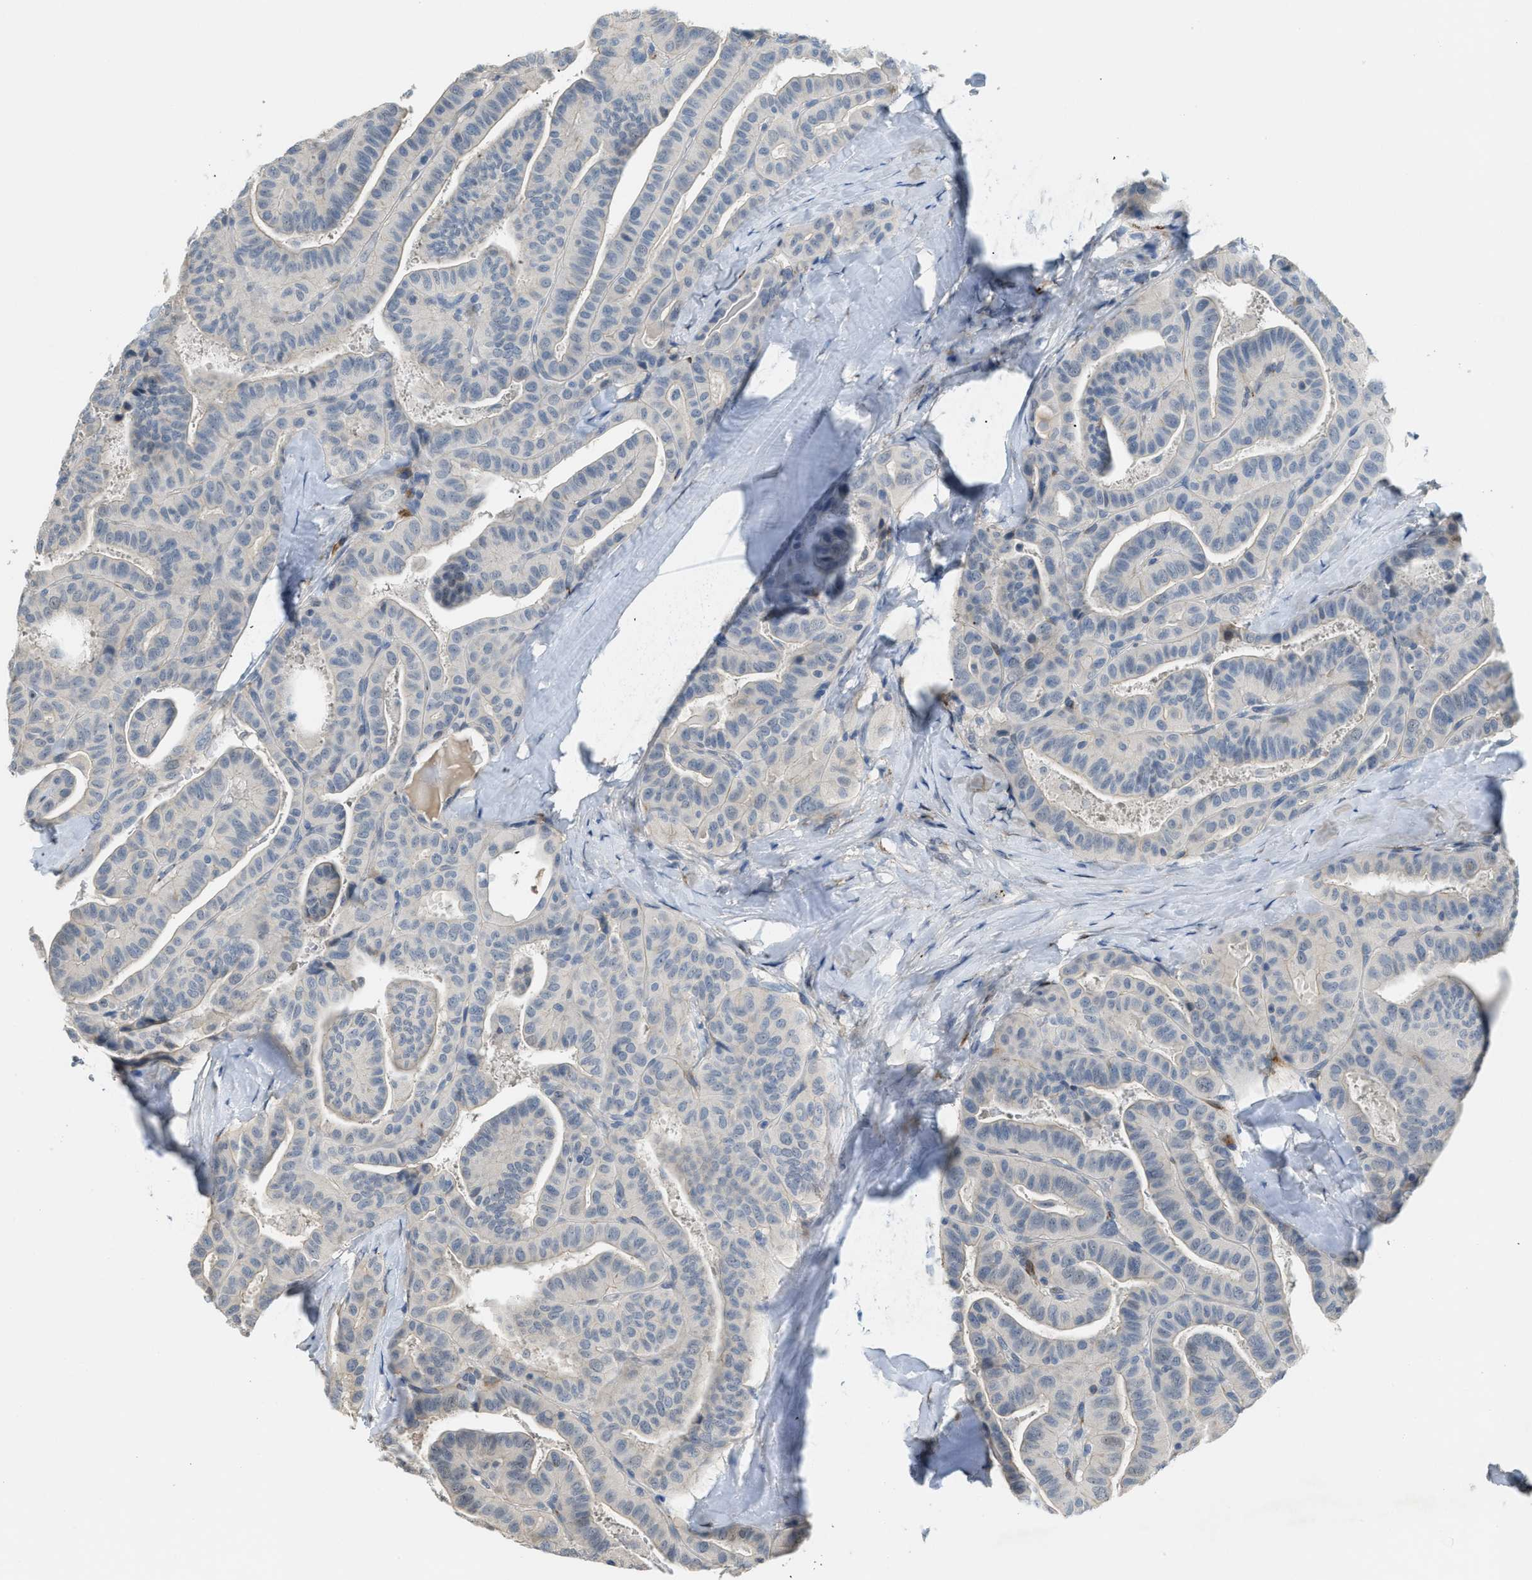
{"staining": {"intensity": "negative", "quantity": "none", "location": "none"}, "tissue": "thyroid cancer", "cell_type": "Tumor cells", "image_type": "cancer", "snomed": [{"axis": "morphology", "description": "Papillary adenocarcinoma, NOS"}, {"axis": "topography", "description": "Thyroid gland"}], "caption": "Tumor cells are negative for protein expression in human papillary adenocarcinoma (thyroid).", "gene": "TMEM154", "patient": {"sex": "female", "age": 71}}